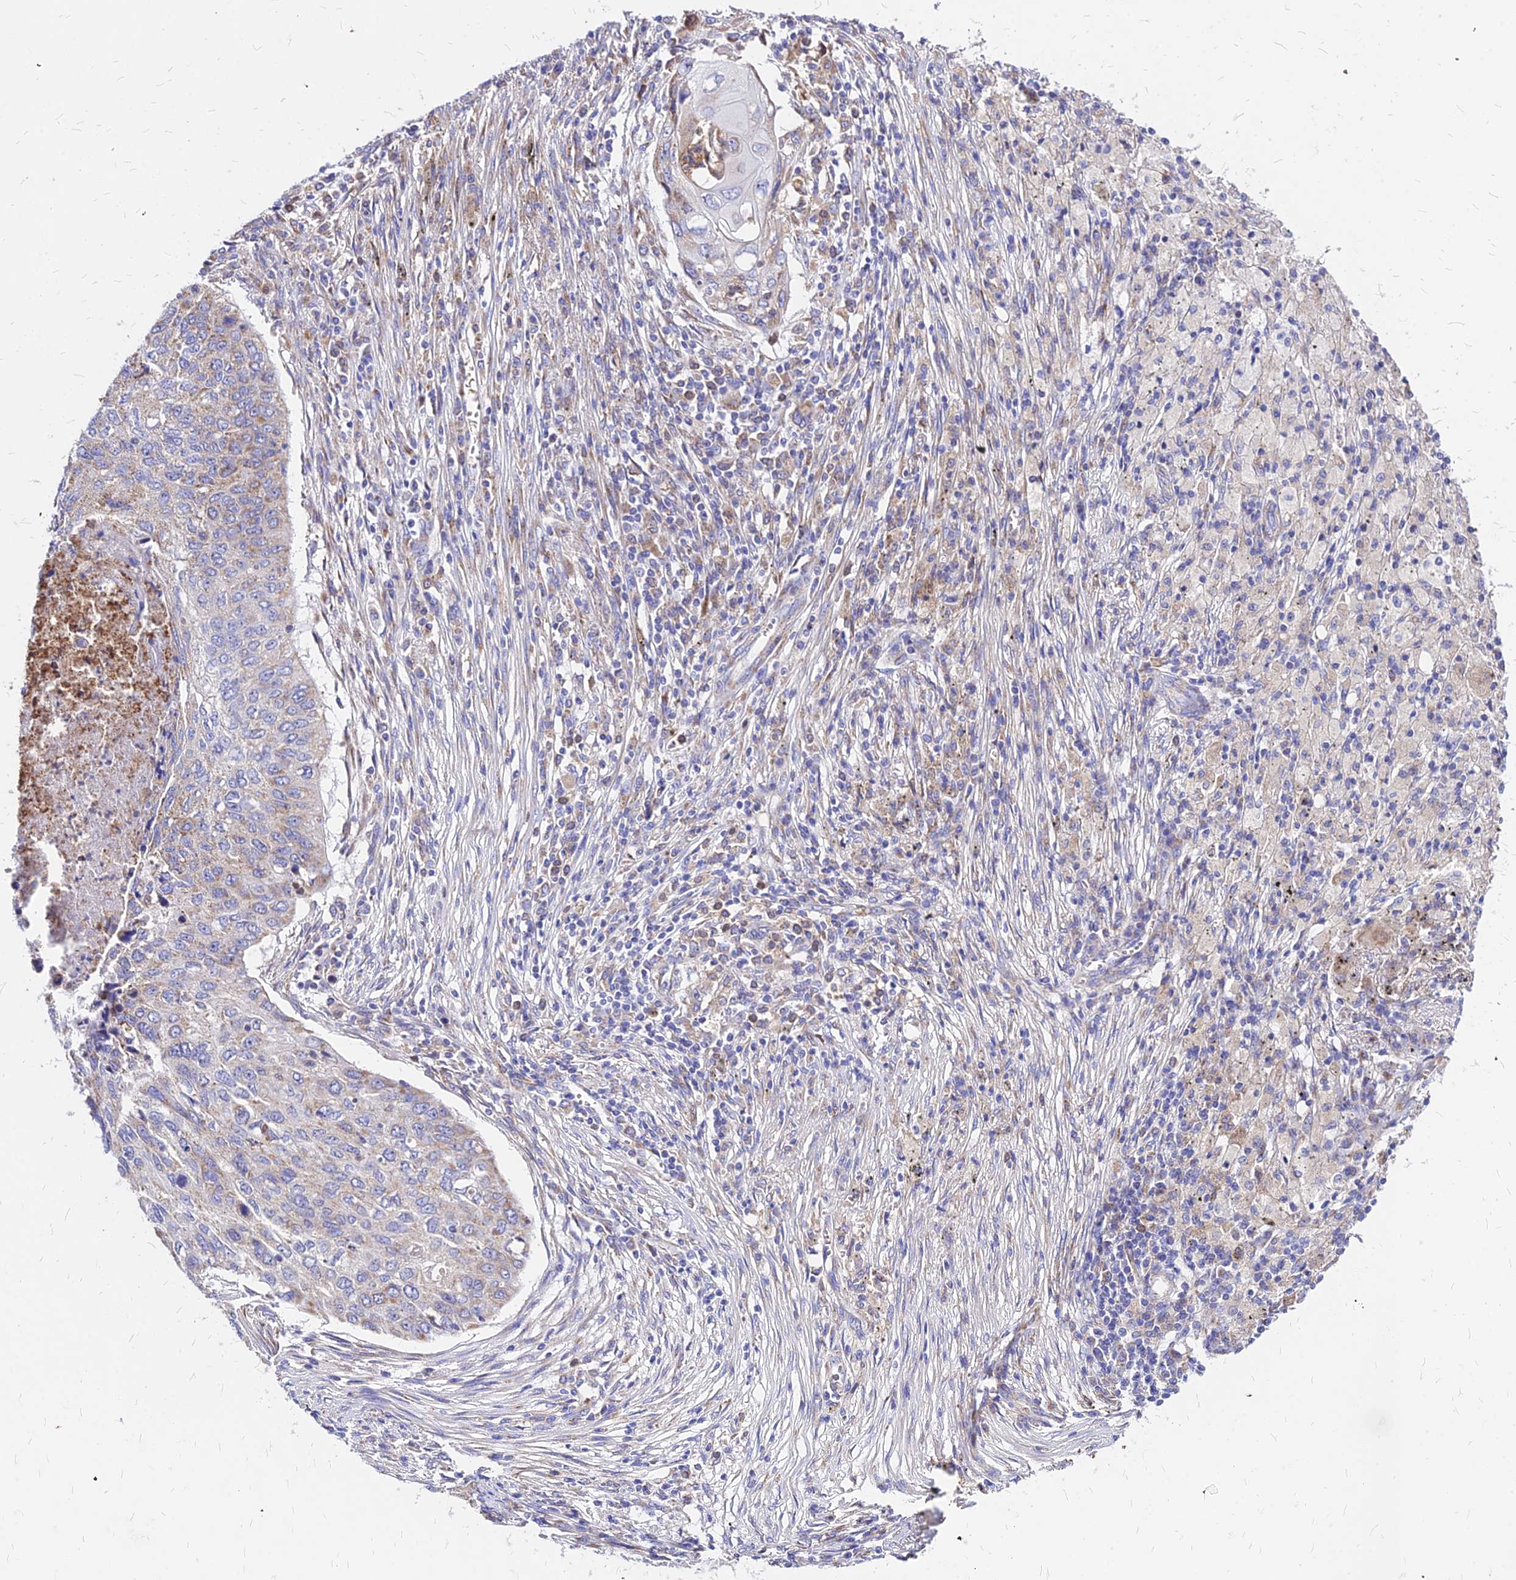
{"staining": {"intensity": "weak", "quantity": "<25%", "location": "cytoplasmic/membranous"}, "tissue": "lung cancer", "cell_type": "Tumor cells", "image_type": "cancer", "snomed": [{"axis": "morphology", "description": "Squamous cell carcinoma, NOS"}, {"axis": "topography", "description": "Lung"}], "caption": "This micrograph is of squamous cell carcinoma (lung) stained with immunohistochemistry (IHC) to label a protein in brown with the nuclei are counter-stained blue. There is no expression in tumor cells.", "gene": "MRPL3", "patient": {"sex": "female", "age": 63}}